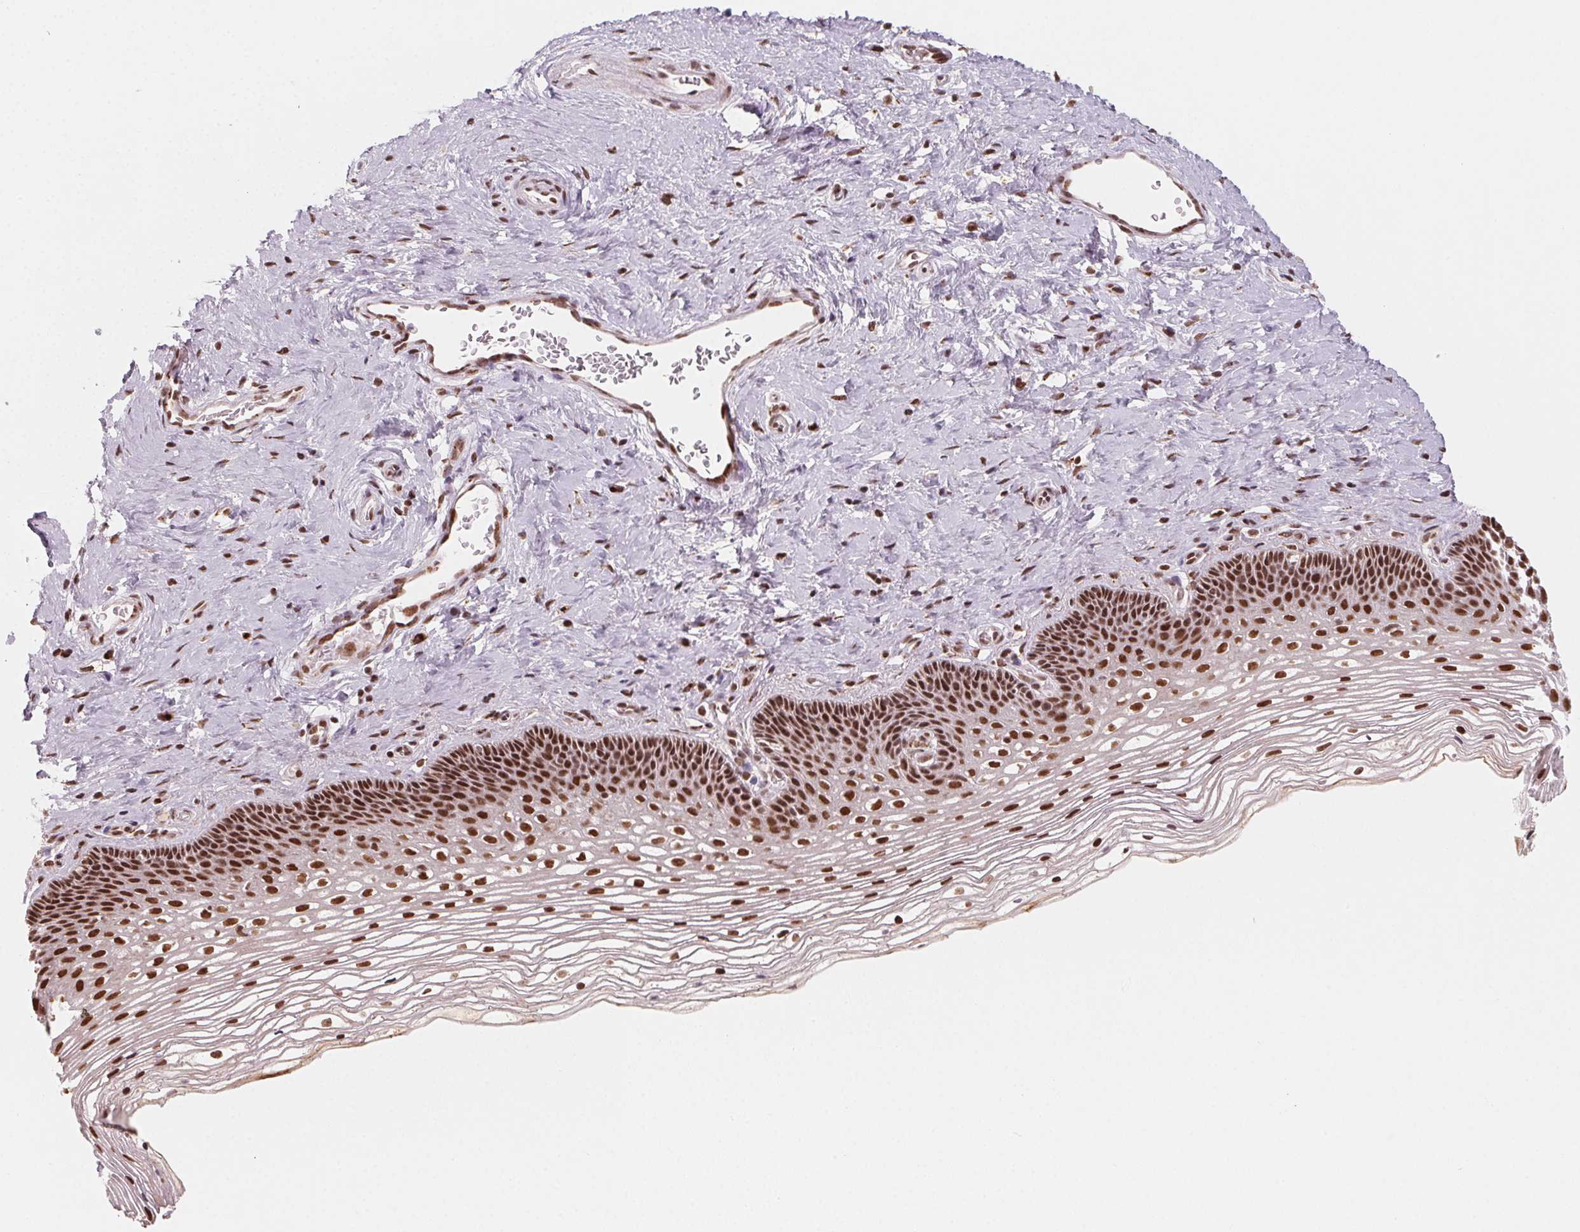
{"staining": {"intensity": "strong", "quantity": ">75%", "location": "cytoplasmic/membranous,nuclear"}, "tissue": "cervix", "cell_type": "Glandular cells", "image_type": "normal", "snomed": [{"axis": "morphology", "description": "Normal tissue, NOS"}, {"axis": "topography", "description": "Cervix"}], "caption": "This photomicrograph exhibits benign cervix stained with immunohistochemistry to label a protein in brown. The cytoplasmic/membranous,nuclear of glandular cells show strong positivity for the protein. Nuclei are counter-stained blue.", "gene": "TOPORS", "patient": {"sex": "female", "age": 34}}